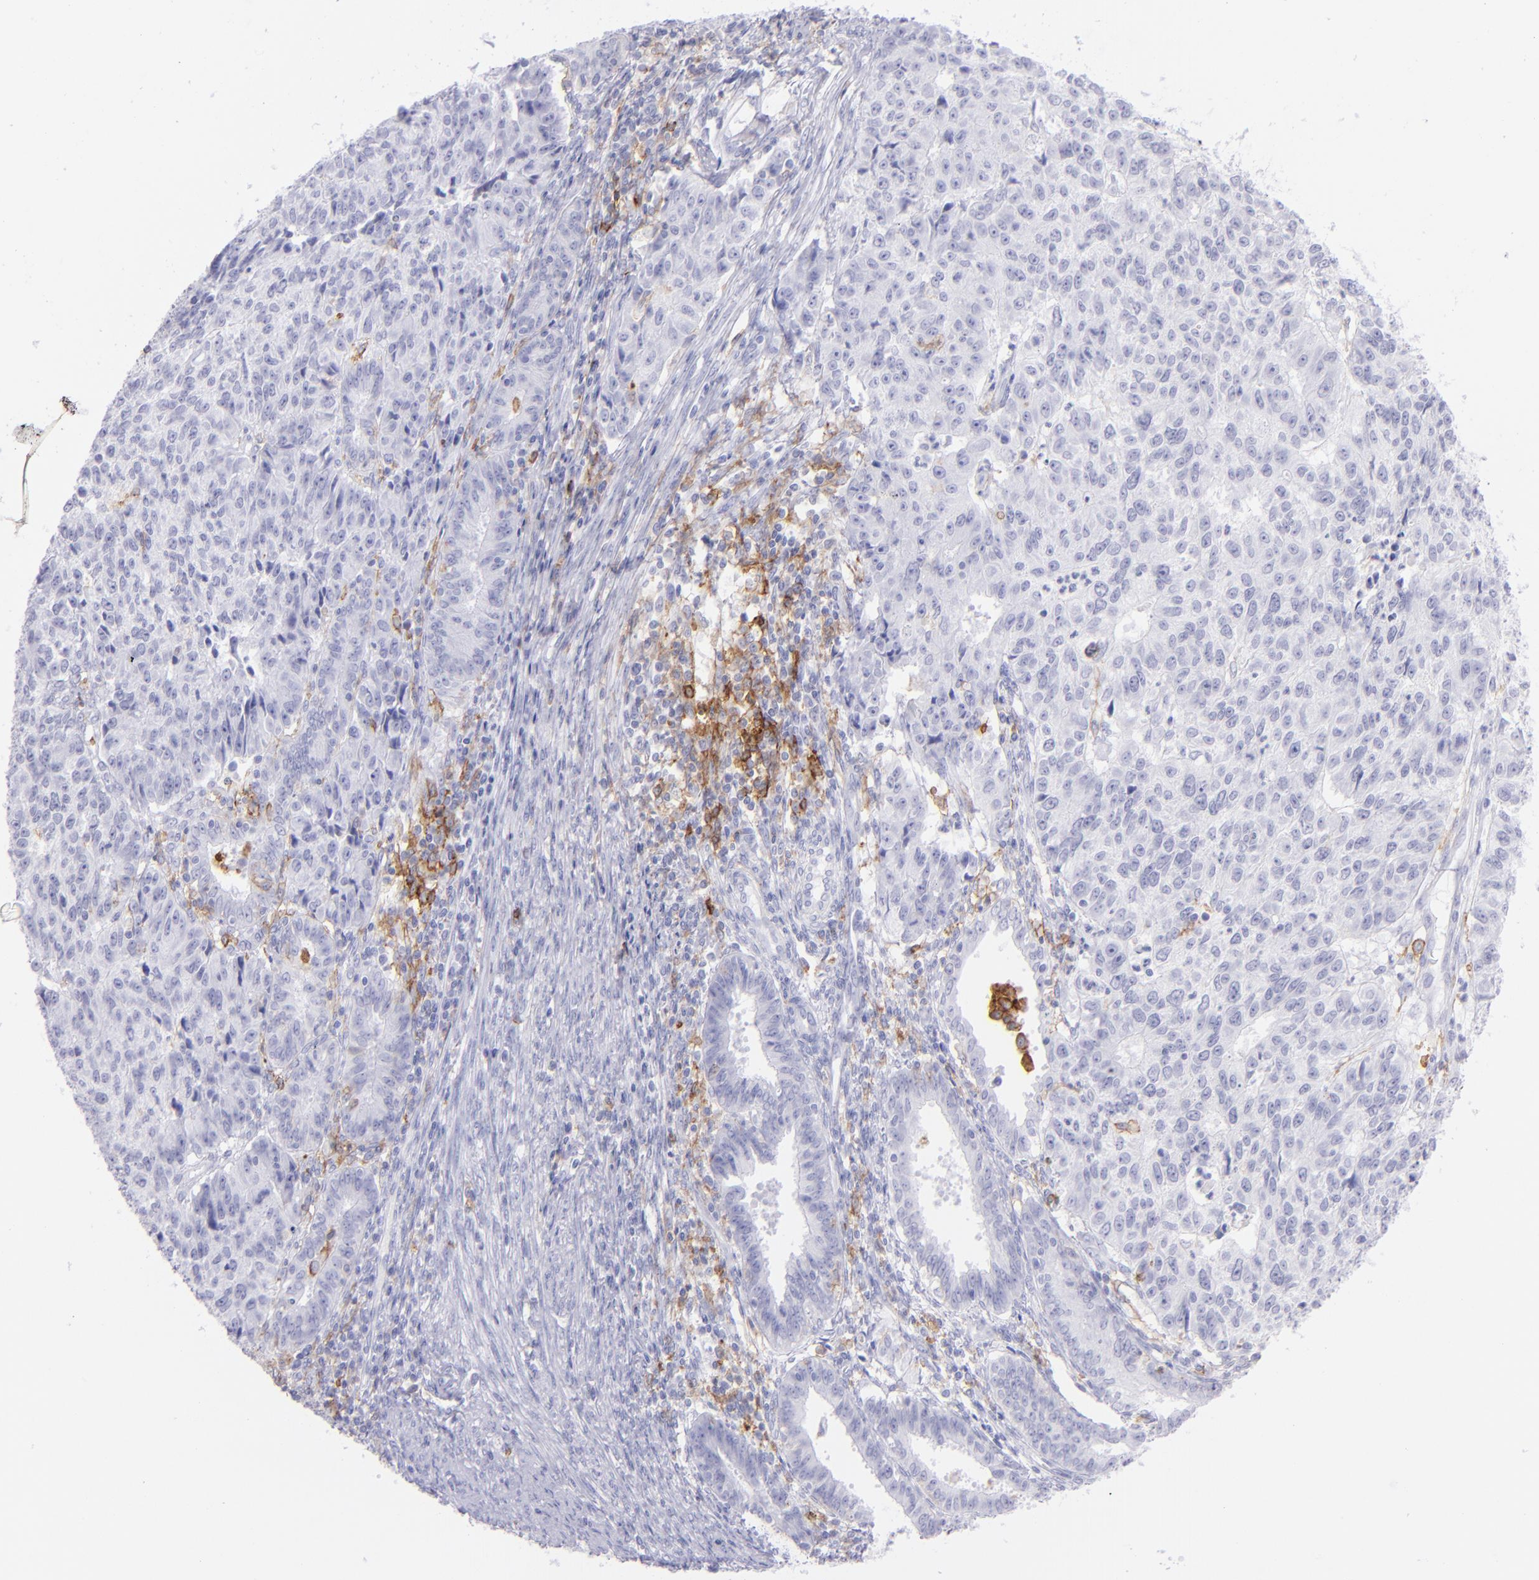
{"staining": {"intensity": "negative", "quantity": "none", "location": "none"}, "tissue": "endometrial cancer", "cell_type": "Tumor cells", "image_type": "cancer", "snomed": [{"axis": "morphology", "description": "Adenocarcinoma, NOS"}, {"axis": "topography", "description": "Endometrium"}], "caption": "IHC of endometrial cancer (adenocarcinoma) reveals no expression in tumor cells.", "gene": "CD72", "patient": {"sex": "female", "age": 42}}